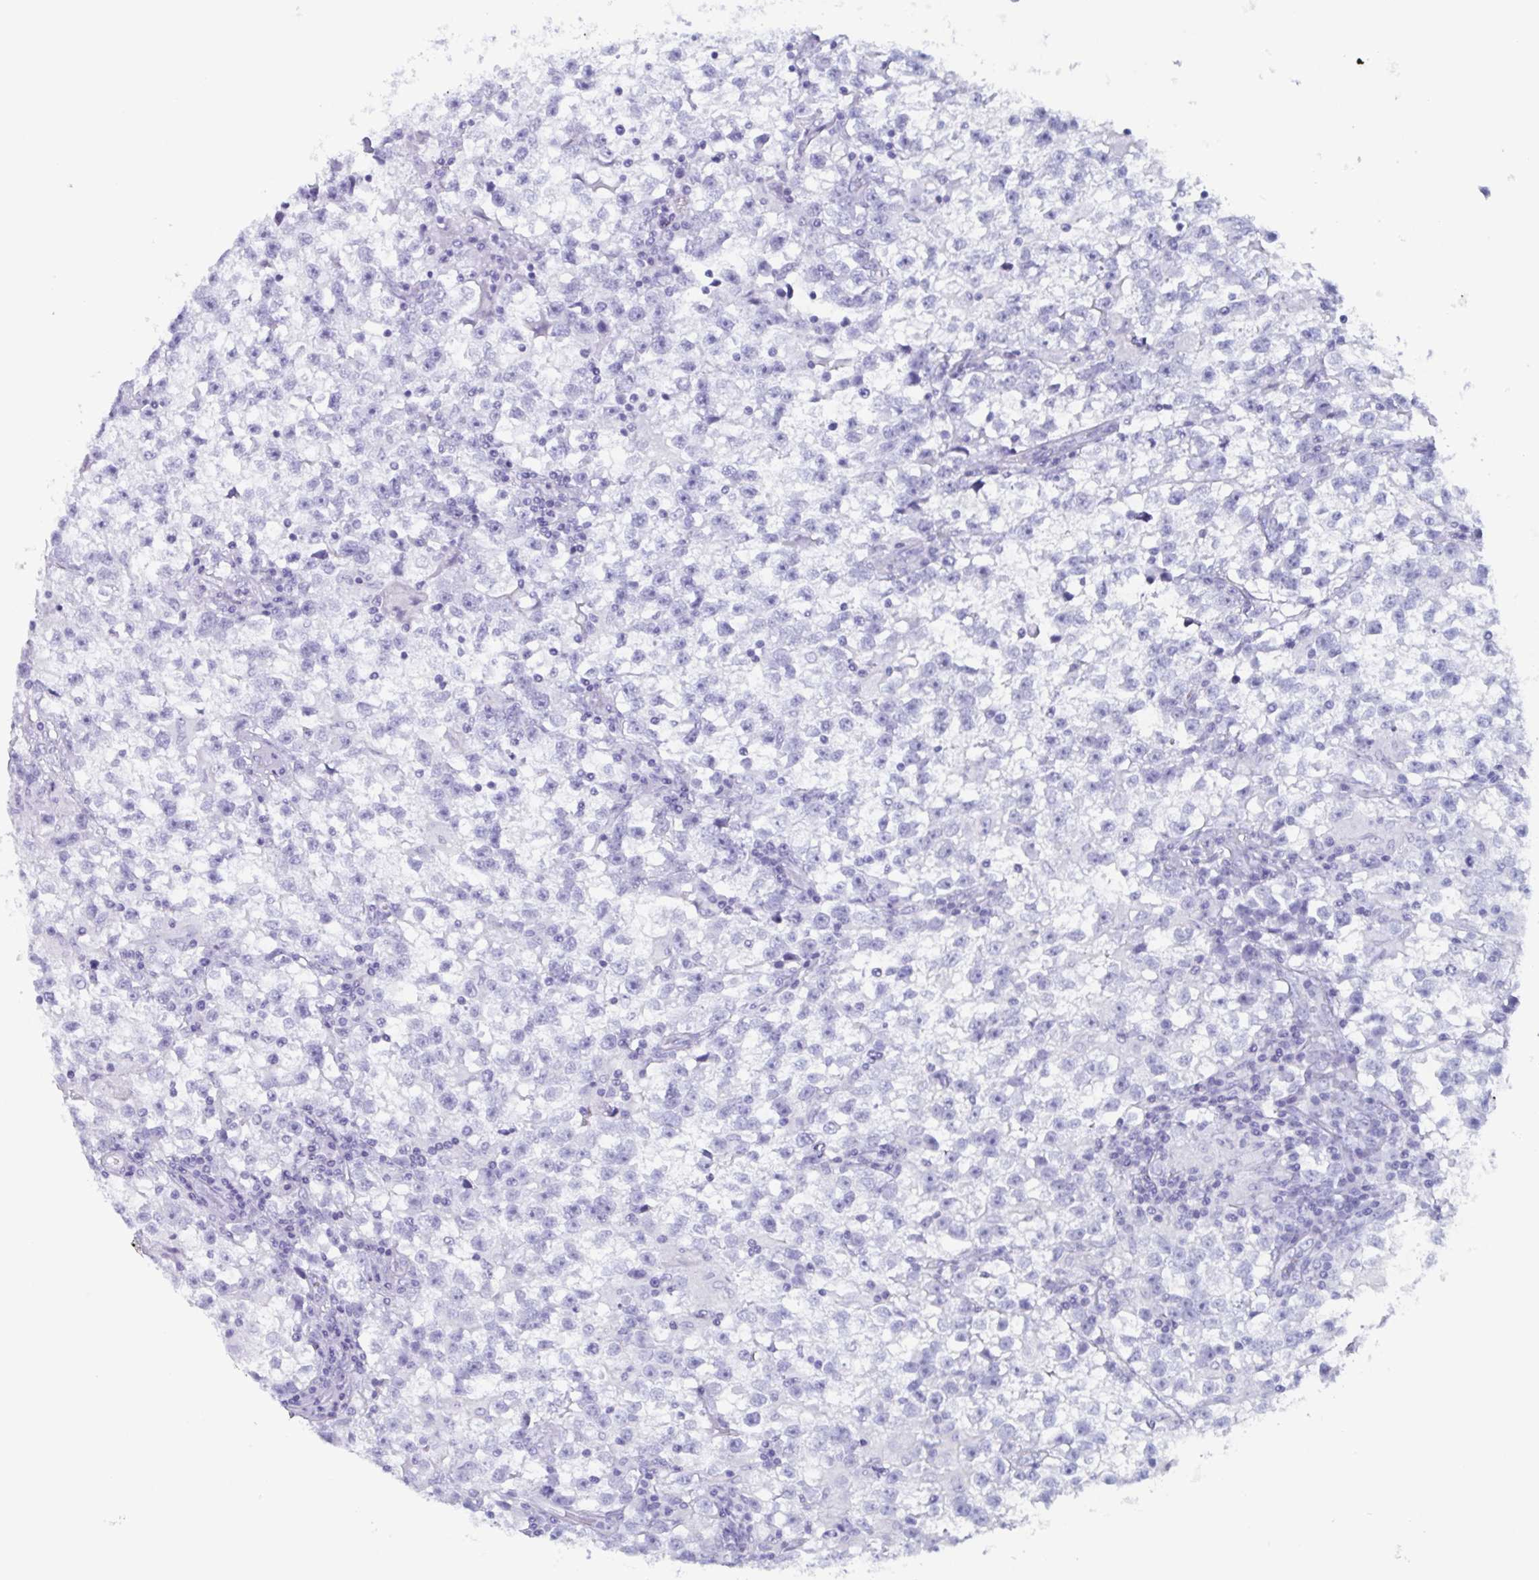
{"staining": {"intensity": "negative", "quantity": "none", "location": "none"}, "tissue": "testis cancer", "cell_type": "Tumor cells", "image_type": "cancer", "snomed": [{"axis": "morphology", "description": "Seminoma, NOS"}, {"axis": "topography", "description": "Testis"}], "caption": "DAB (3,3'-diaminobenzidine) immunohistochemical staining of human seminoma (testis) displays no significant staining in tumor cells. The staining was performed using DAB (3,3'-diaminobenzidine) to visualize the protein expression in brown, while the nuclei were stained in blue with hematoxylin (Magnification: 20x).", "gene": "BPI", "patient": {"sex": "male", "age": 31}}